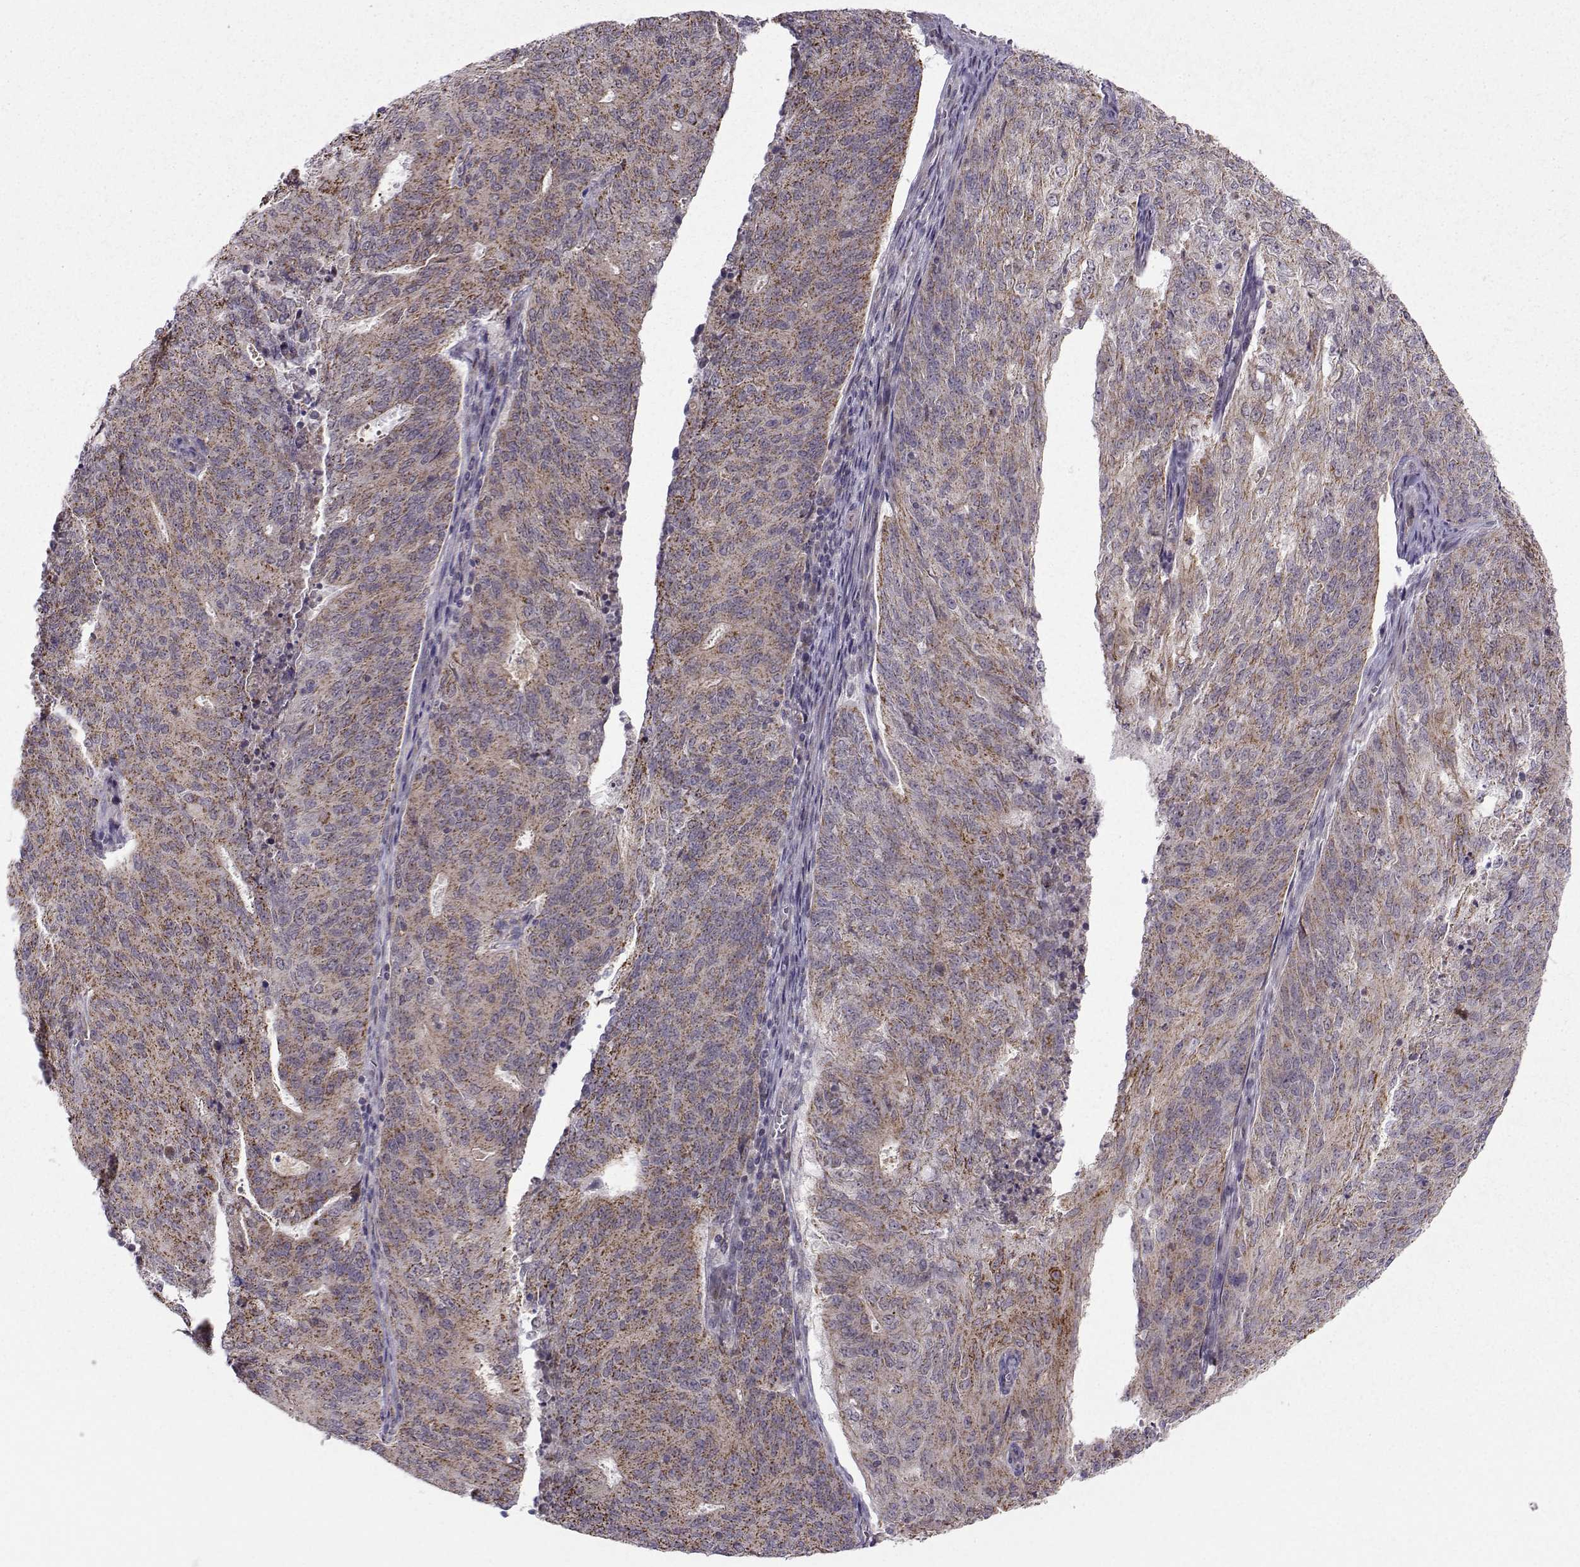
{"staining": {"intensity": "moderate", "quantity": ">75%", "location": "cytoplasmic/membranous"}, "tissue": "endometrial cancer", "cell_type": "Tumor cells", "image_type": "cancer", "snomed": [{"axis": "morphology", "description": "Adenocarcinoma, NOS"}, {"axis": "topography", "description": "Endometrium"}], "caption": "There is medium levels of moderate cytoplasmic/membranous expression in tumor cells of endometrial cancer (adenocarcinoma), as demonstrated by immunohistochemical staining (brown color).", "gene": "NECAB3", "patient": {"sex": "female", "age": 82}}